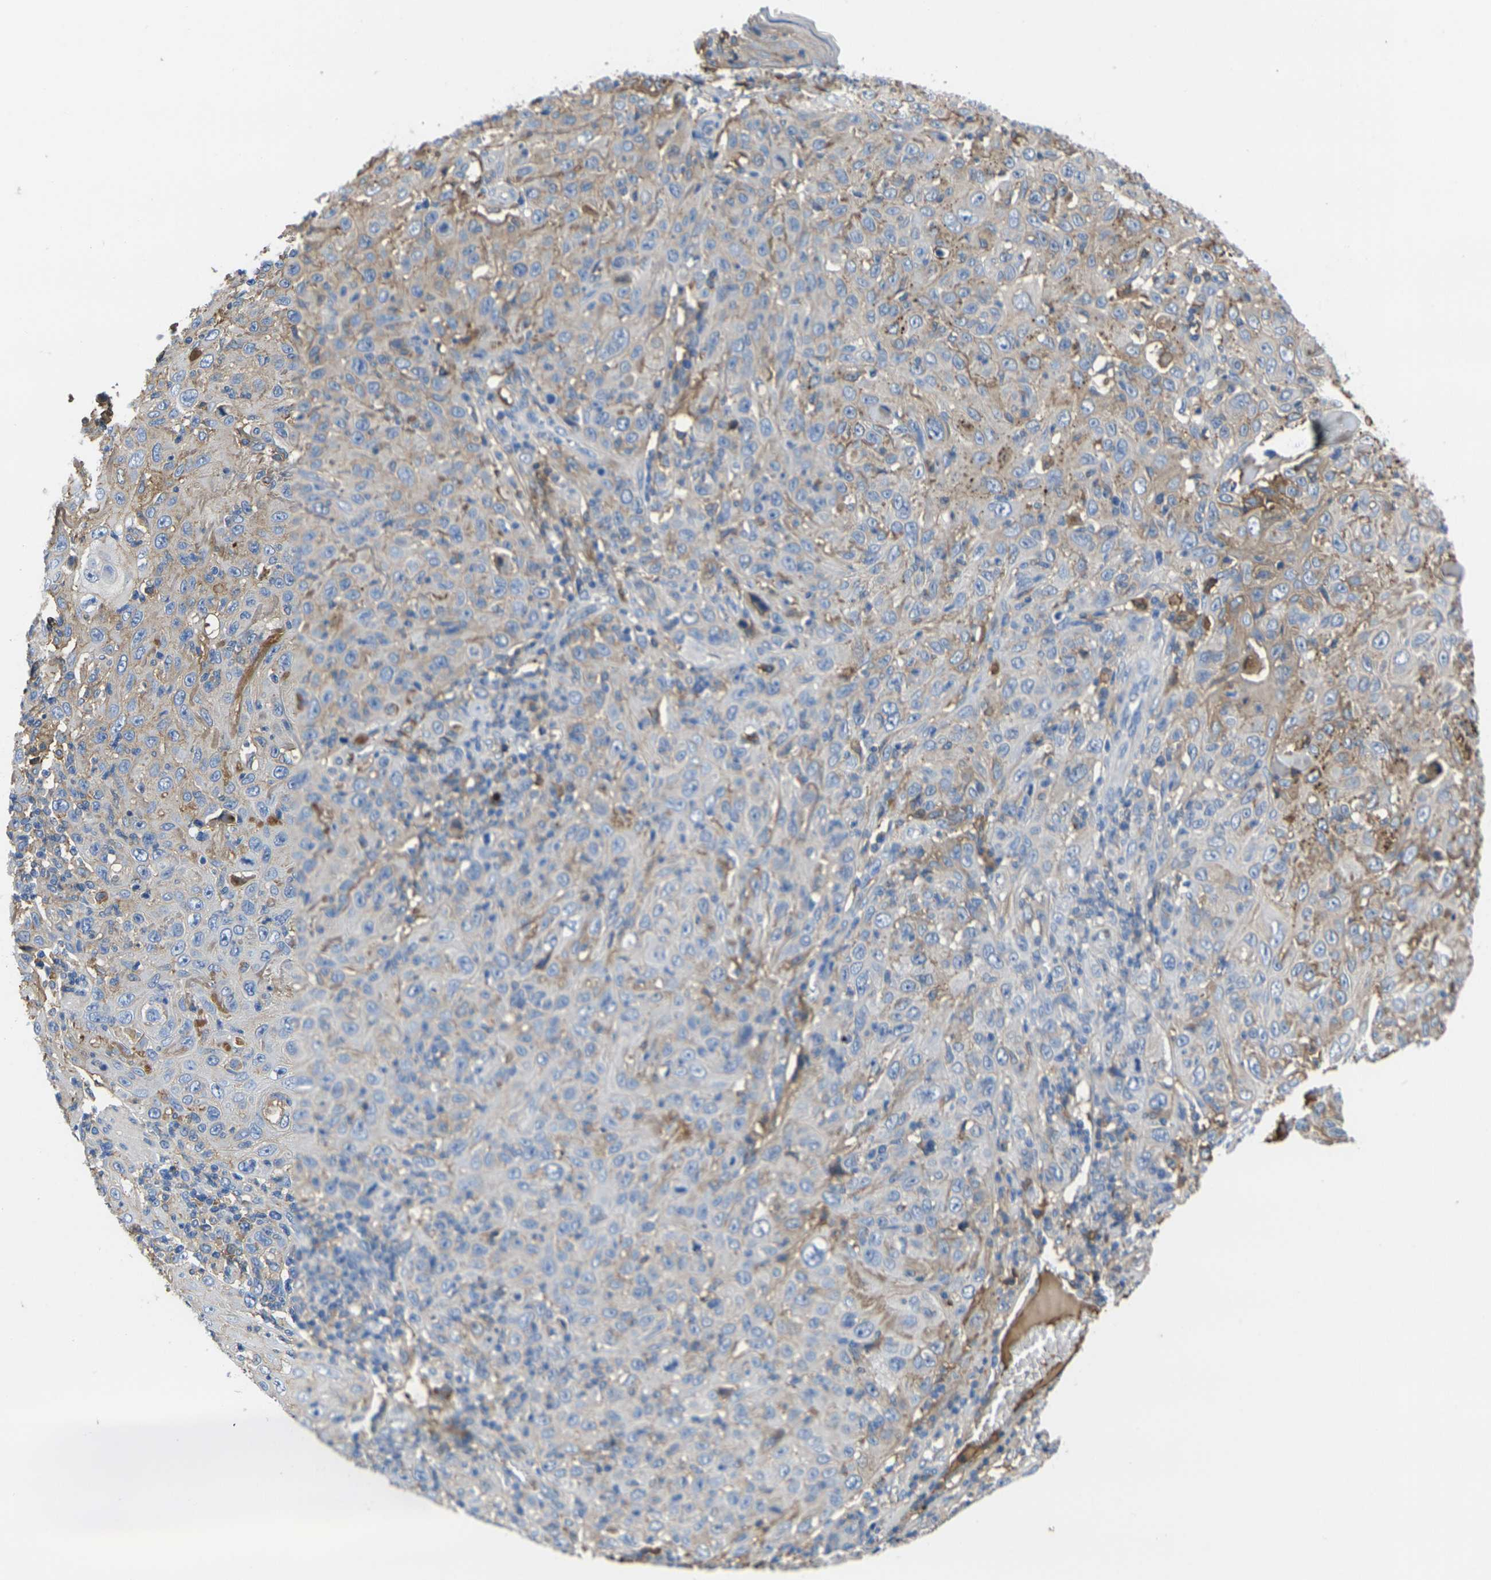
{"staining": {"intensity": "moderate", "quantity": "<25%", "location": "cytoplasmic/membranous"}, "tissue": "skin cancer", "cell_type": "Tumor cells", "image_type": "cancer", "snomed": [{"axis": "morphology", "description": "Squamous cell carcinoma, NOS"}, {"axis": "topography", "description": "Skin"}], "caption": "Moderate cytoplasmic/membranous staining is seen in approximately <25% of tumor cells in skin cancer (squamous cell carcinoma). Using DAB (brown) and hematoxylin (blue) stains, captured at high magnification using brightfield microscopy.", "gene": "GREM2", "patient": {"sex": "female", "age": 88}}